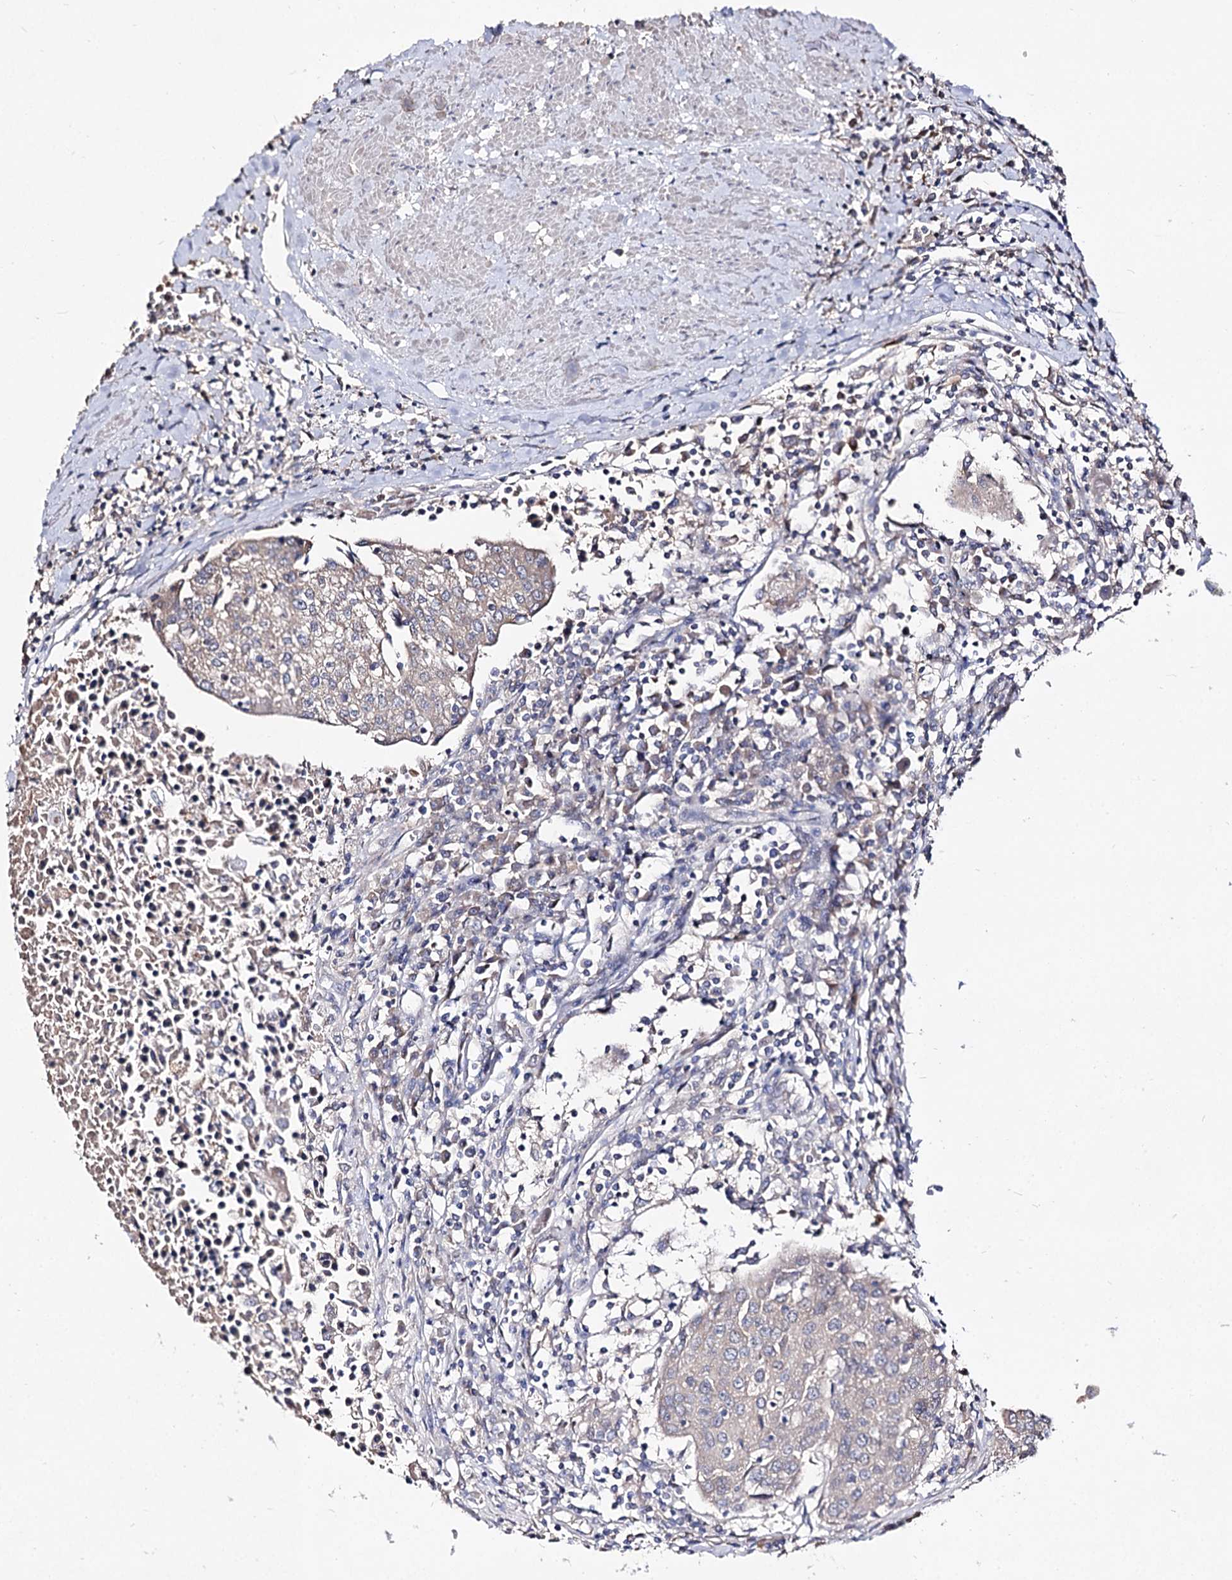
{"staining": {"intensity": "weak", "quantity": "<25%", "location": "cytoplasmic/membranous"}, "tissue": "urothelial cancer", "cell_type": "Tumor cells", "image_type": "cancer", "snomed": [{"axis": "morphology", "description": "Urothelial carcinoma, High grade"}, {"axis": "topography", "description": "Urinary bladder"}], "caption": "Tumor cells show no significant positivity in urothelial cancer.", "gene": "ARFIP2", "patient": {"sex": "female", "age": 85}}